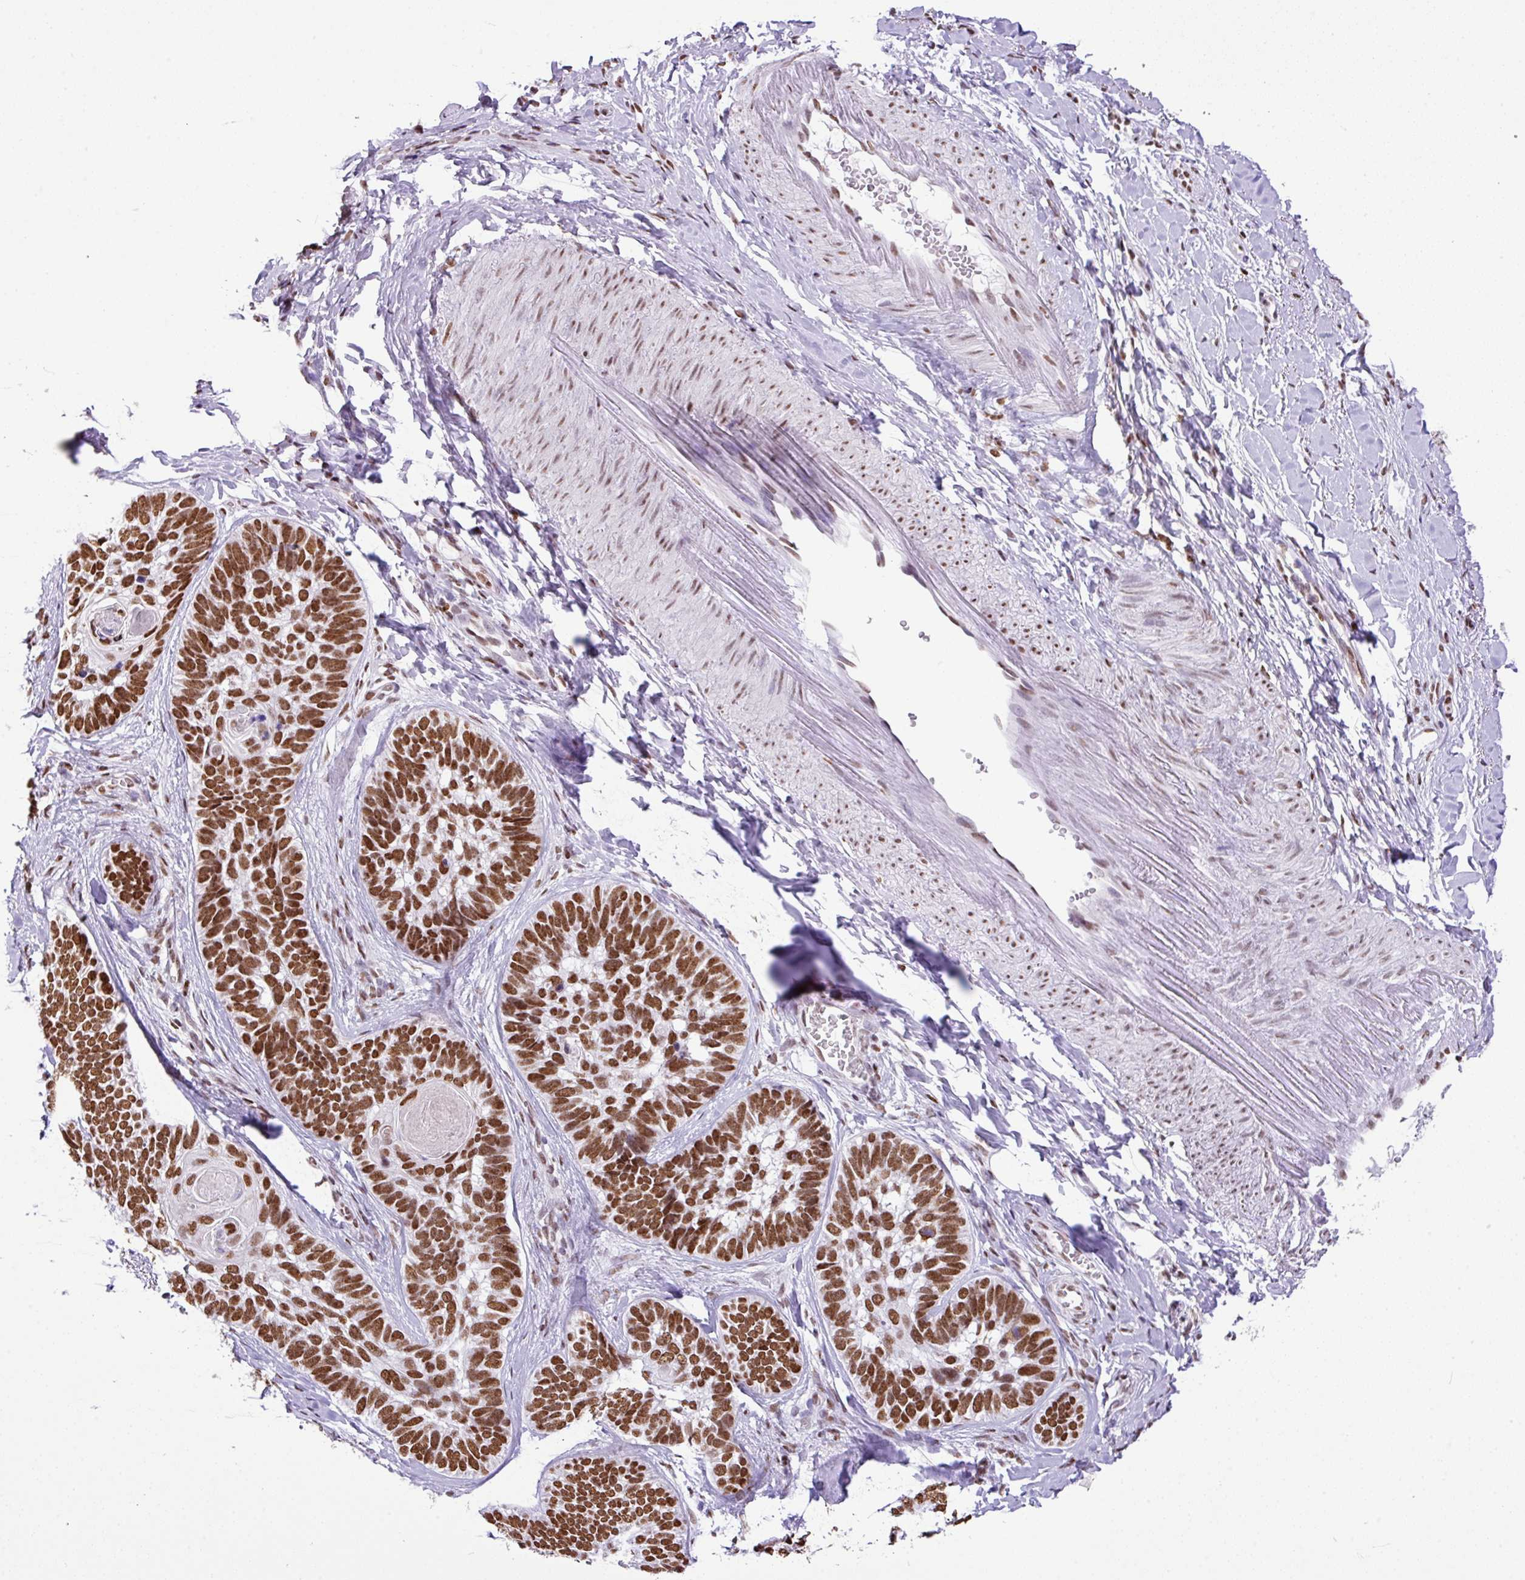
{"staining": {"intensity": "strong", "quantity": ">75%", "location": "nuclear"}, "tissue": "skin cancer", "cell_type": "Tumor cells", "image_type": "cancer", "snomed": [{"axis": "morphology", "description": "Basal cell carcinoma"}, {"axis": "topography", "description": "Skin"}], "caption": "Protein expression analysis of skin cancer (basal cell carcinoma) reveals strong nuclear expression in approximately >75% of tumor cells.", "gene": "RARG", "patient": {"sex": "male", "age": 62}}